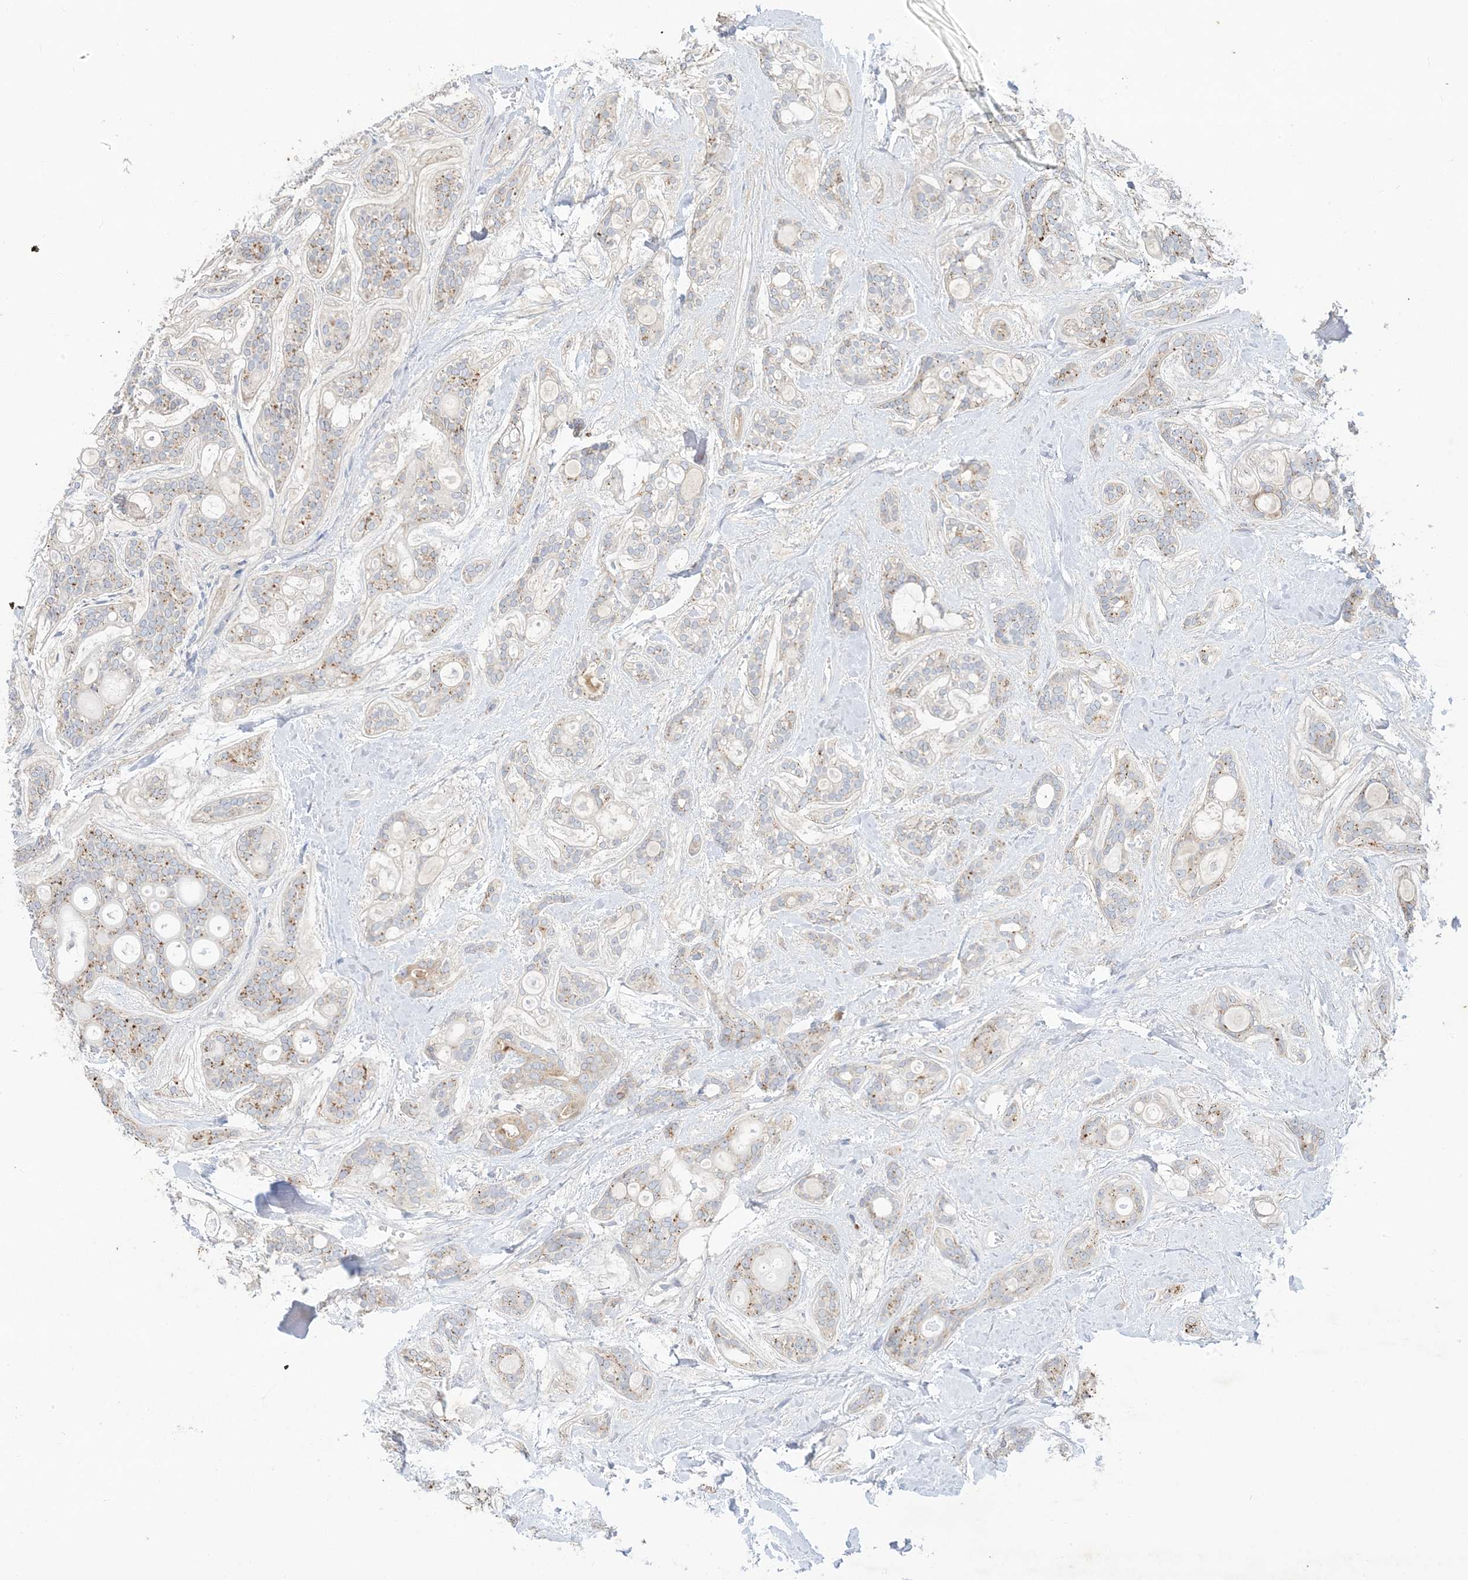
{"staining": {"intensity": "weak", "quantity": "25%-75%", "location": "cytoplasmic/membranous"}, "tissue": "head and neck cancer", "cell_type": "Tumor cells", "image_type": "cancer", "snomed": [{"axis": "morphology", "description": "Adenocarcinoma, NOS"}, {"axis": "topography", "description": "Head-Neck"}], "caption": "Immunohistochemical staining of adenocarcinoma (head and neck) shows weak cytoplasmic/membranous protein expression in about 25%-75% of tumor cells. (Brightfield microscopy of DAB IHC at high magnification).", "gene": "DPP9", "patient": {"sex": "male", "age": 66}}